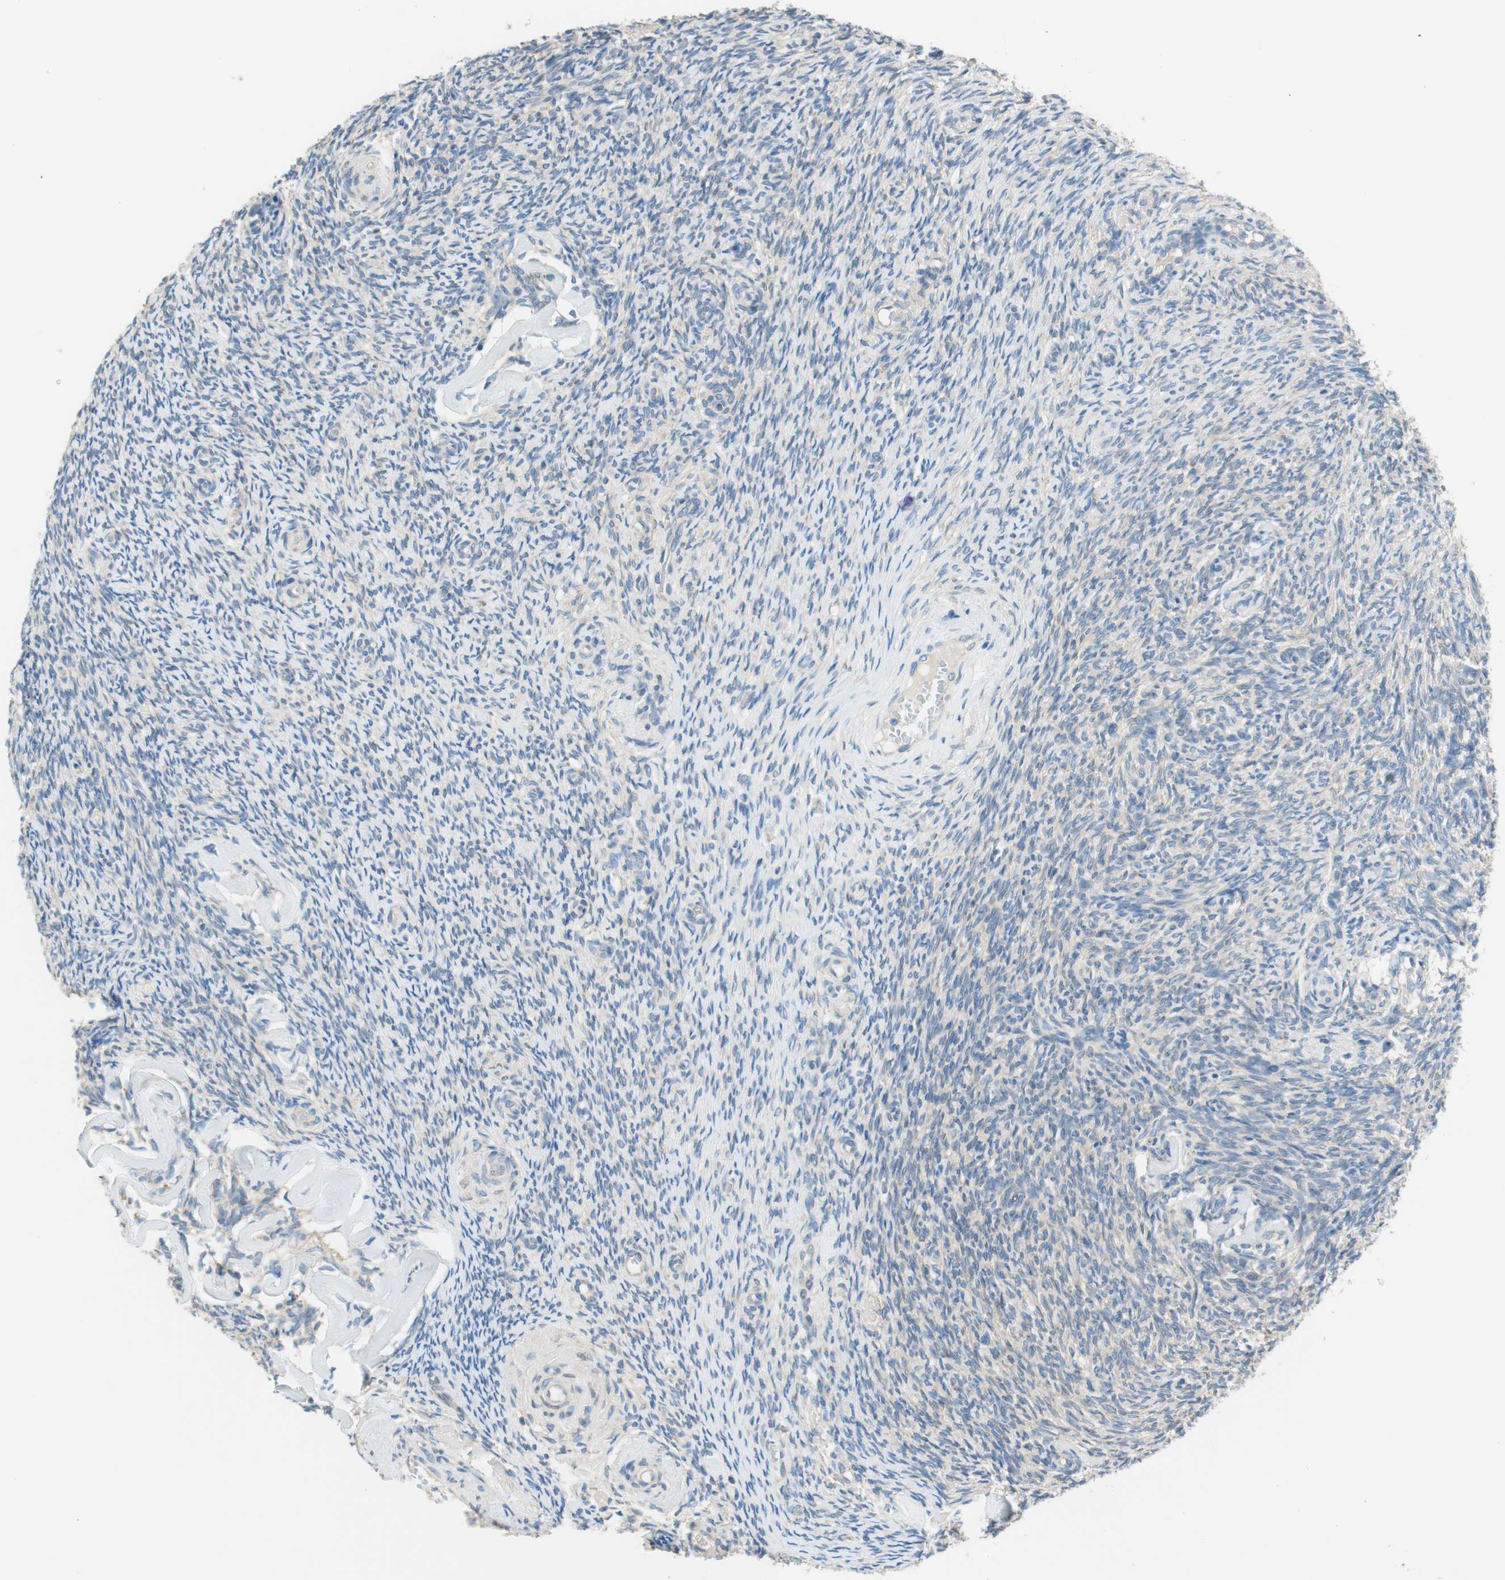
{"staining": {"intensity": "negative", "quantity": "none", "location": "none"}, "tissue": "ovary", "cell_type": "Follicle cells", "image_type": "normal", "snomed": [{"axis": "morphology", "description": "Normal tissue, NOS"}, {"axis": "topography", "description": "Ovary"}], "caption": "Human ovary stained for a protein using immunohistochemistry (IHC) shows no staining in follicle cells.", "gene": "GLUL", "patient": {"sex": "female", "age": 60}}